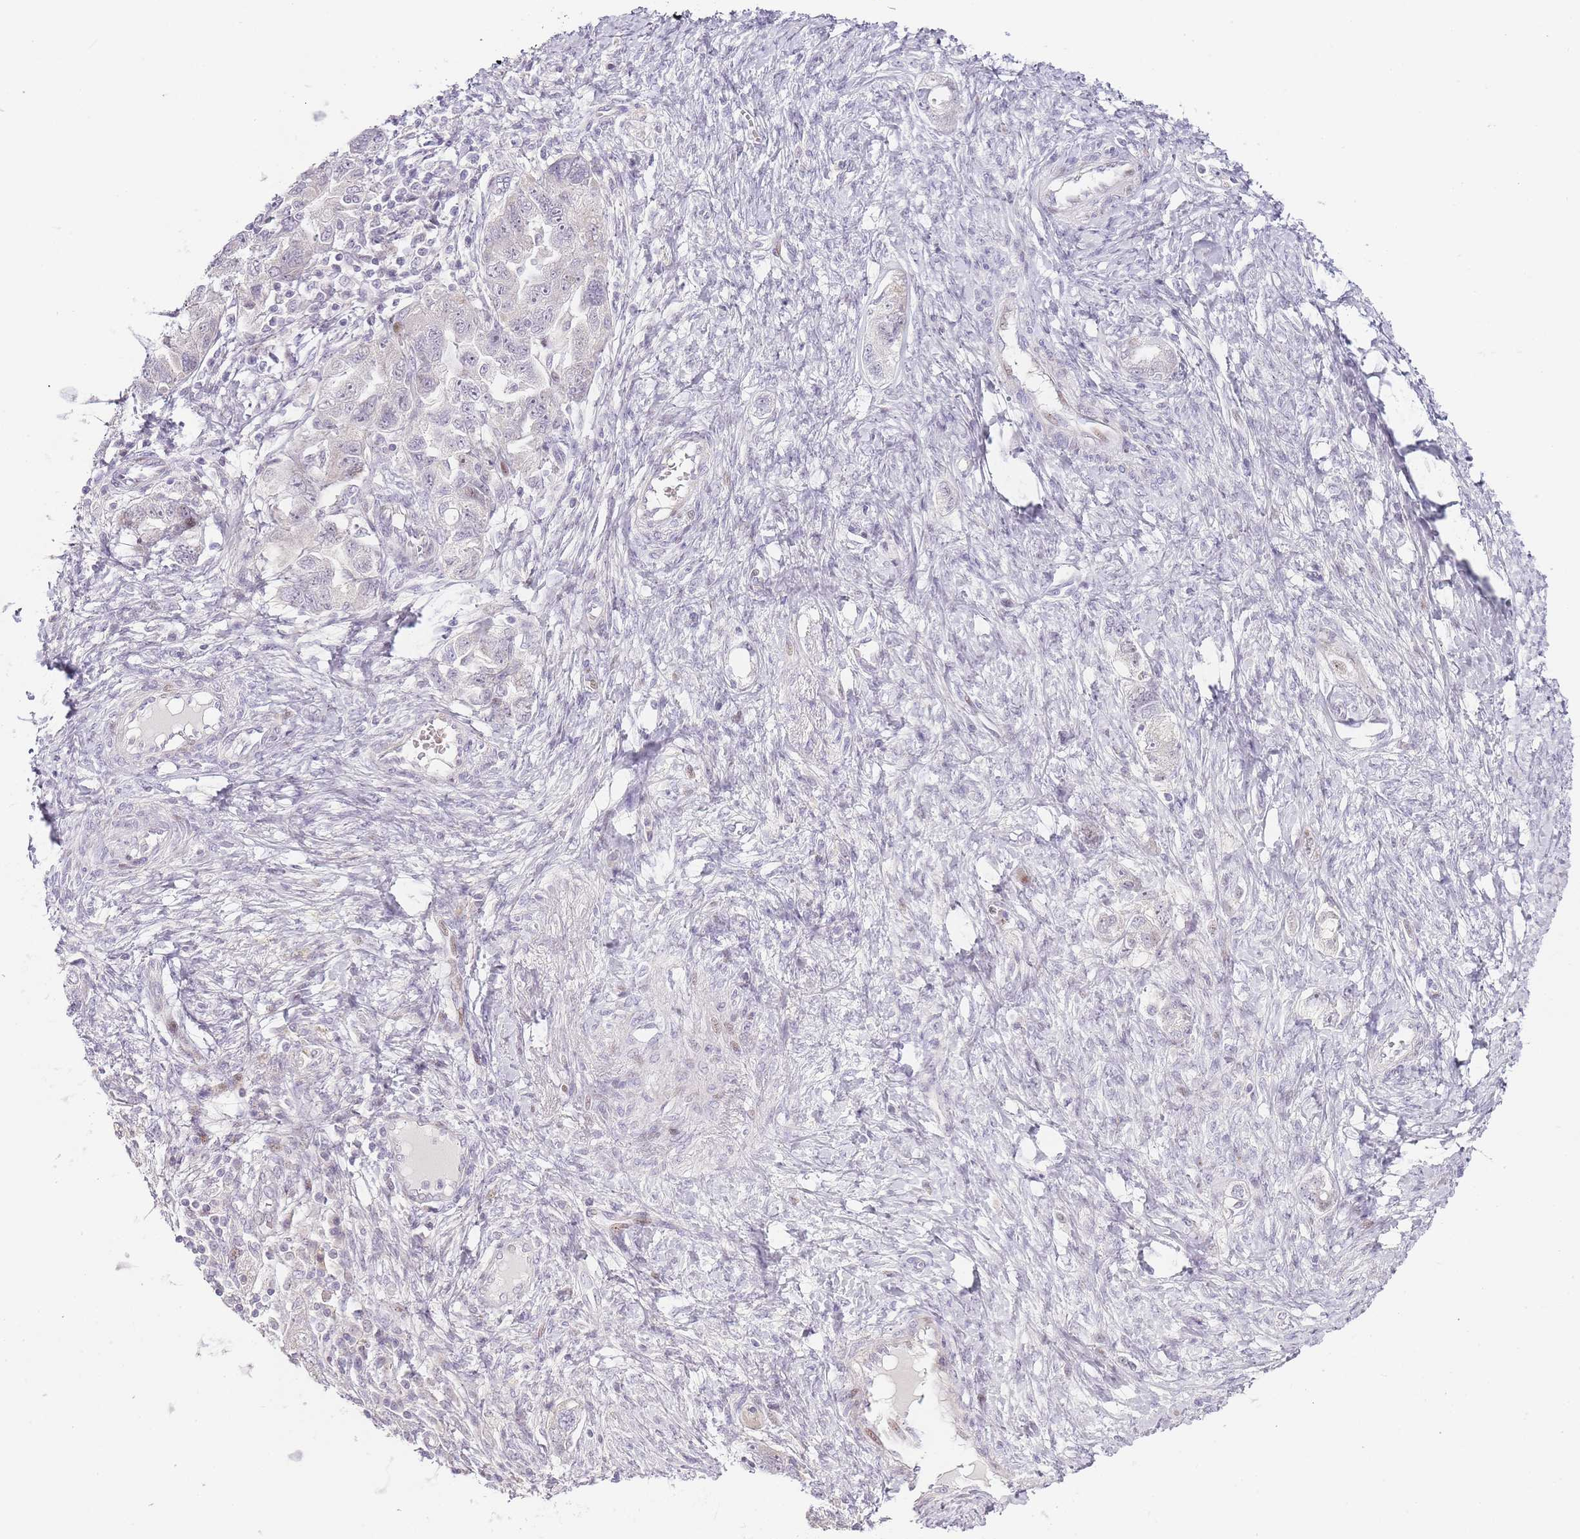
{"staining": {"intensity": "negative", "quantity": "none", "location": "none"}, "tissue": "ovarian cancer", "cell_type": "Tumor cells", "image_type": "cancer", "snomed": [{"axis": "morphology", "description": "Carcinoma, NOS"}, {"axis": "morphology", "description": "Cystadenocarcinoma, serous, NOS"}, {"axis": "topography", "description": "Ovary"}], "caption": "IHC photomicrograph of carcinoma (ovarian) stained for a protein (brown), which displays no expression in tumor cells.", "gene": "OGG1", "patient": {"sex": "female", "age": 69}}